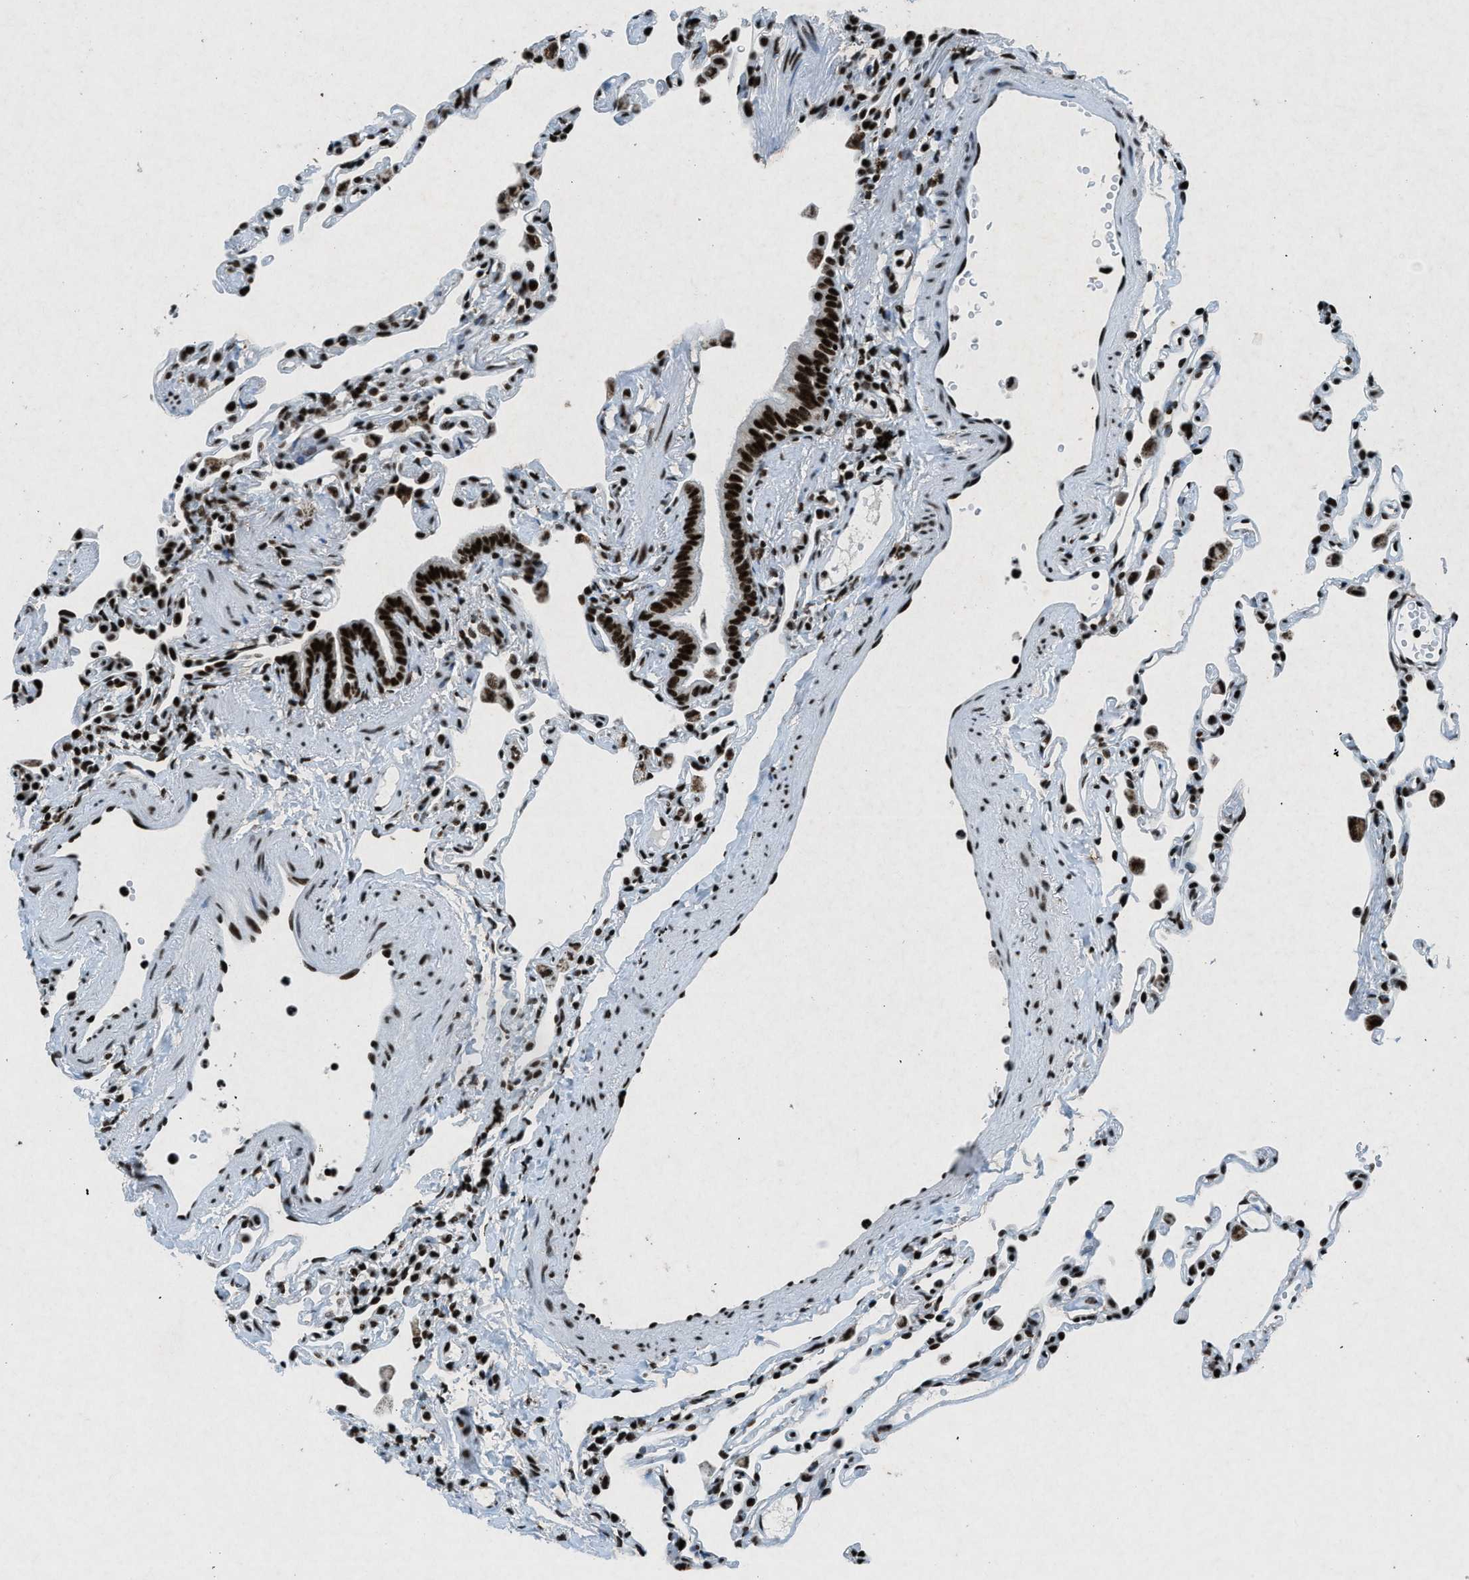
{"staining": {"intensity": "strong", "quantity": ">75%", "location": "nuclear"}, "tissue": "lung", "cell_type": "Alveolar cells", "image_type": "normal", "snomed": [{"axis": "morphology", "description": "Normal tissue, NOS"}, {"axis": "topography", "description": "Lung"}], "caption": "Brown immunohistochemical staining in normal lung demonstrates strong nuclear positivity in approximately >75% of alveolar cells. (Brightfield microscopy of DAB IHC at high magnification).", "gene": "NXF1", "patient": {"sex": "female", "age": 49}}